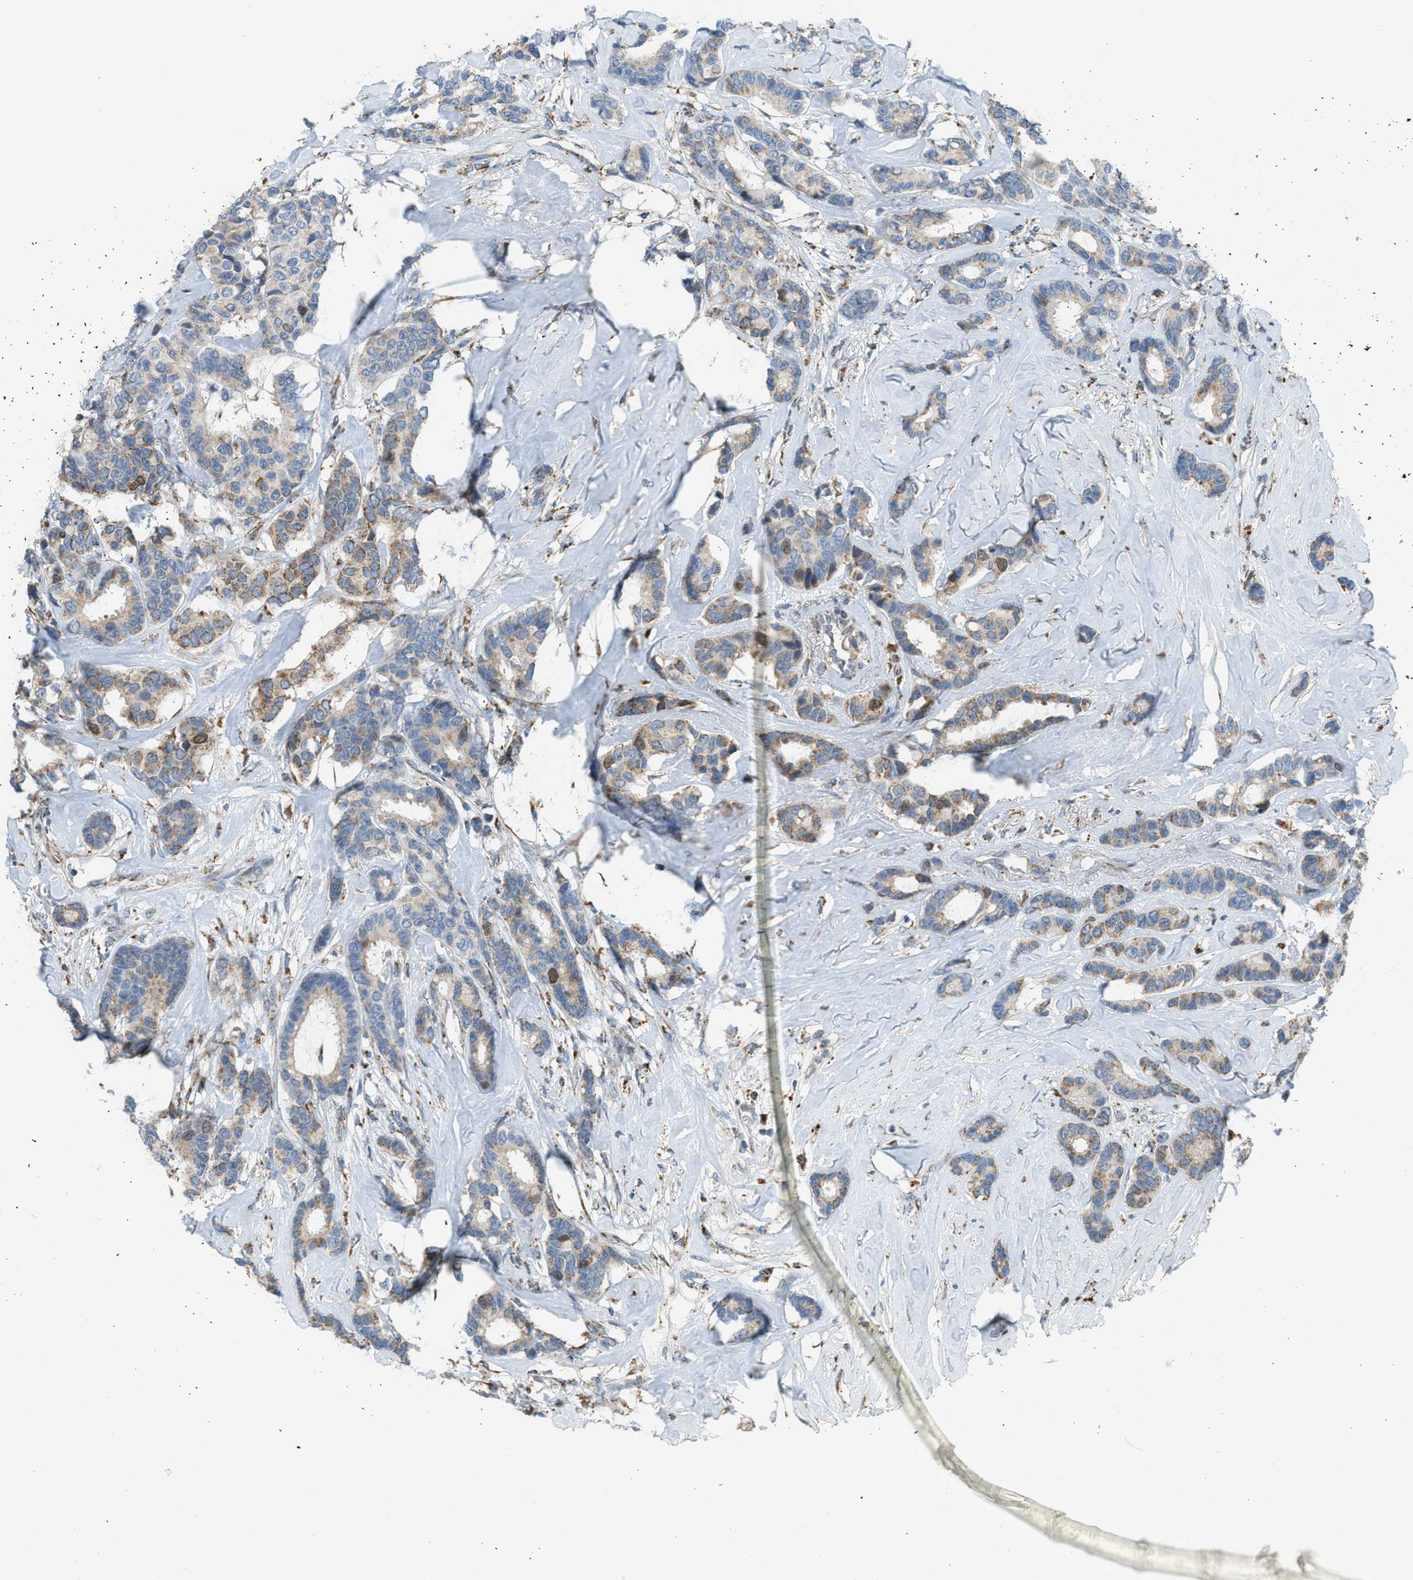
{"staining": {"intensity": "moderate", "quantity": "<25%", "location": "cytoplasmic/membranous,nuclear"}, "tissue": "breast cancer", "cell_type": "Tumor cells", "image_type": "cancer", "snomed": [{"axis": "morphology", "description": "Duct carcinoma"}, {"axis": "topography", "description": "Breast"}], "caption": "Moderate cytoplasmic/membranous and nuclear positivity is identified in approximately <25% of tumor cells in breast cancer.", "gene": "SMIM20", "patient": {"sex": "female", "age": 87}}